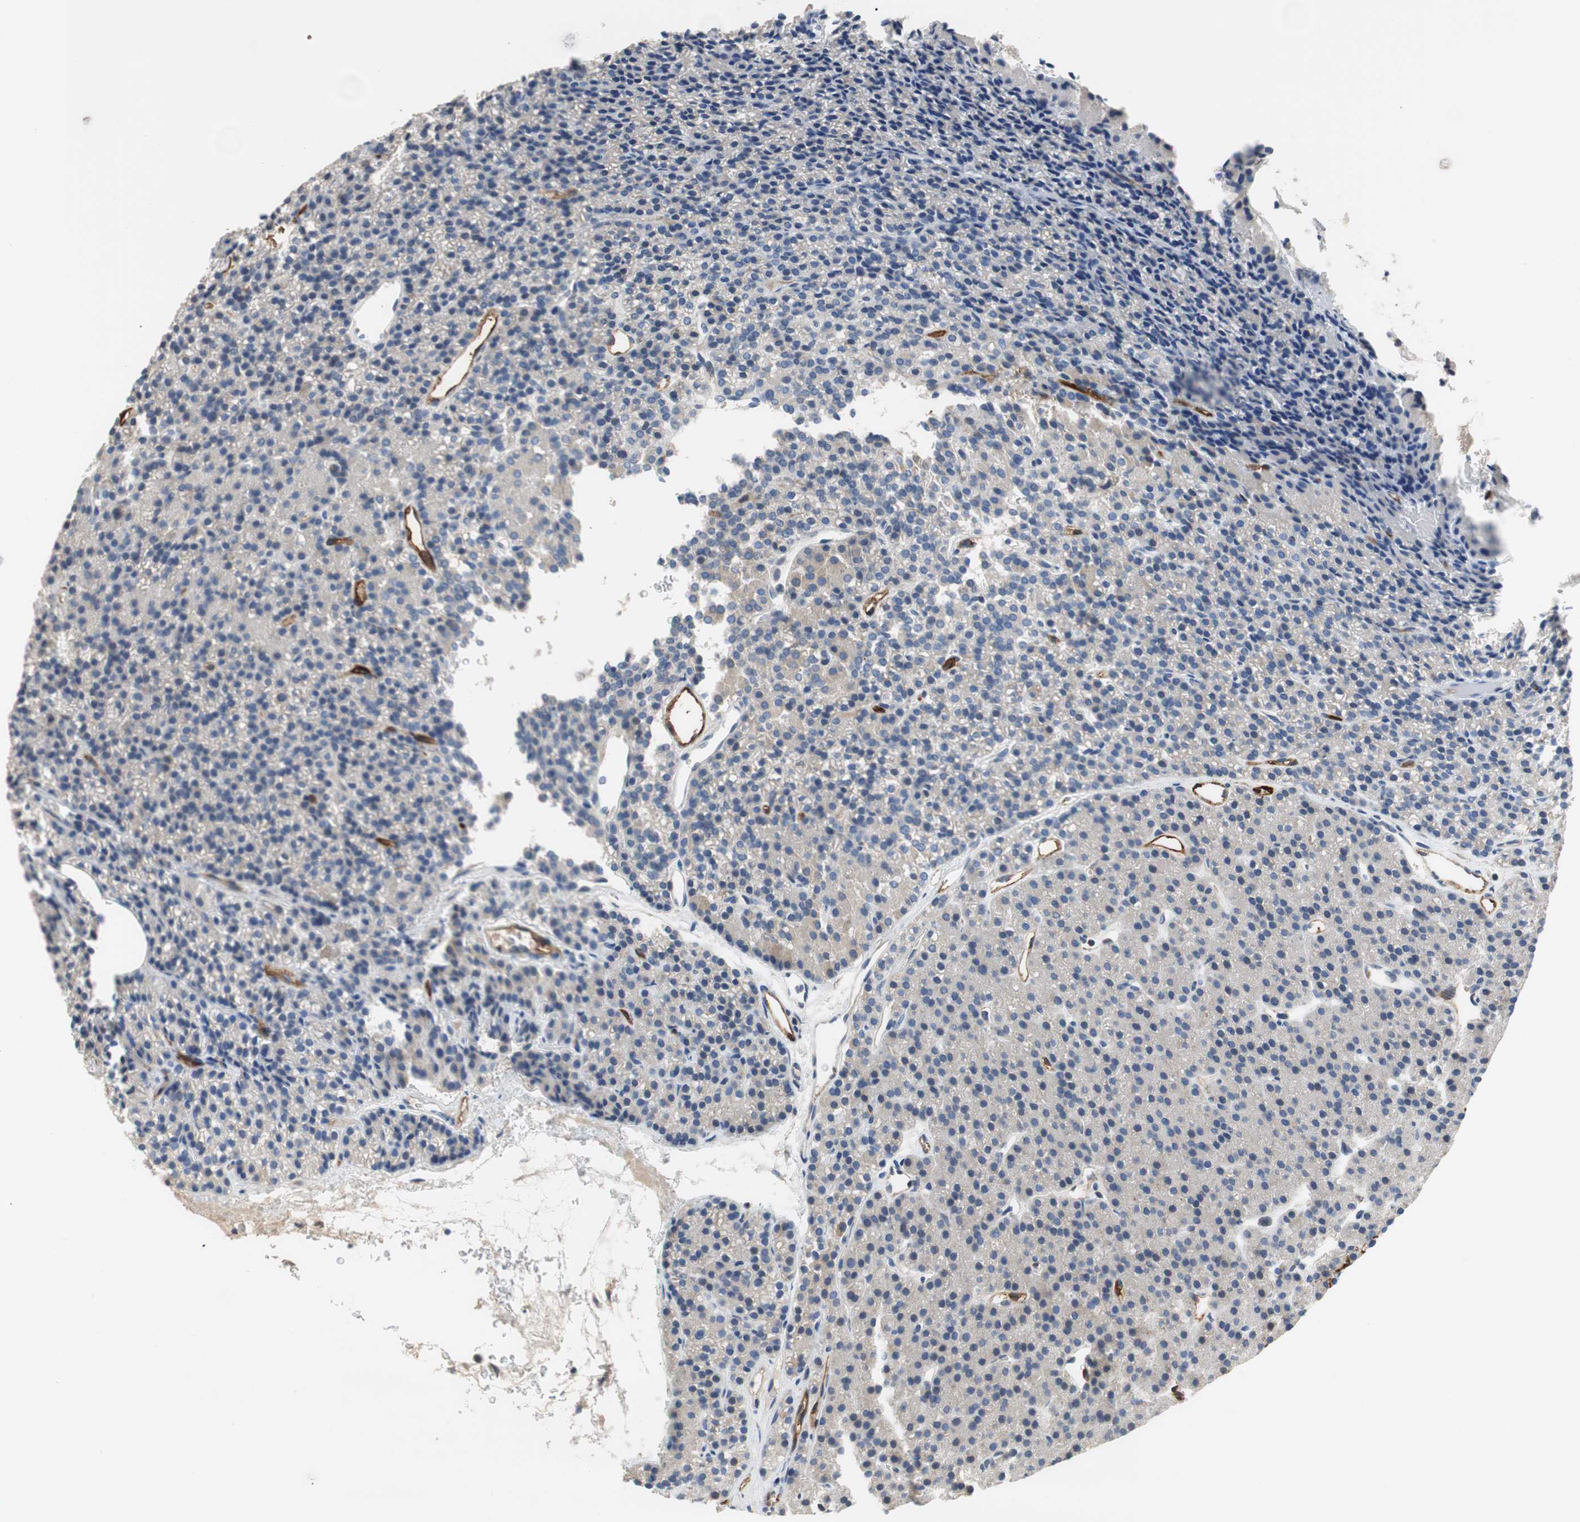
{"staining": {"intensity": "weak", "quantity": "25%-75%", "location": "cytoplasmic/membranous"}, "tissue": "parathyroid gland", "cell_type": "Glandular cells", "image_type": "normal", "snomed": [{"axis": "morphology", "description": "Normal tissue, NOS"}, {"axis": "morphology", "description": "Hyperplasia, NOS"}, {"axis": "topography", "description": "Parathyroid gland"}], "caption": "Protein staining shows weak cytoplasmic/membranous staining in approximately 25%-75% of glandular cells in benign parathyroid gland.", "gene": "ALPL", "patient": {"sex": "male", "age": 44}}